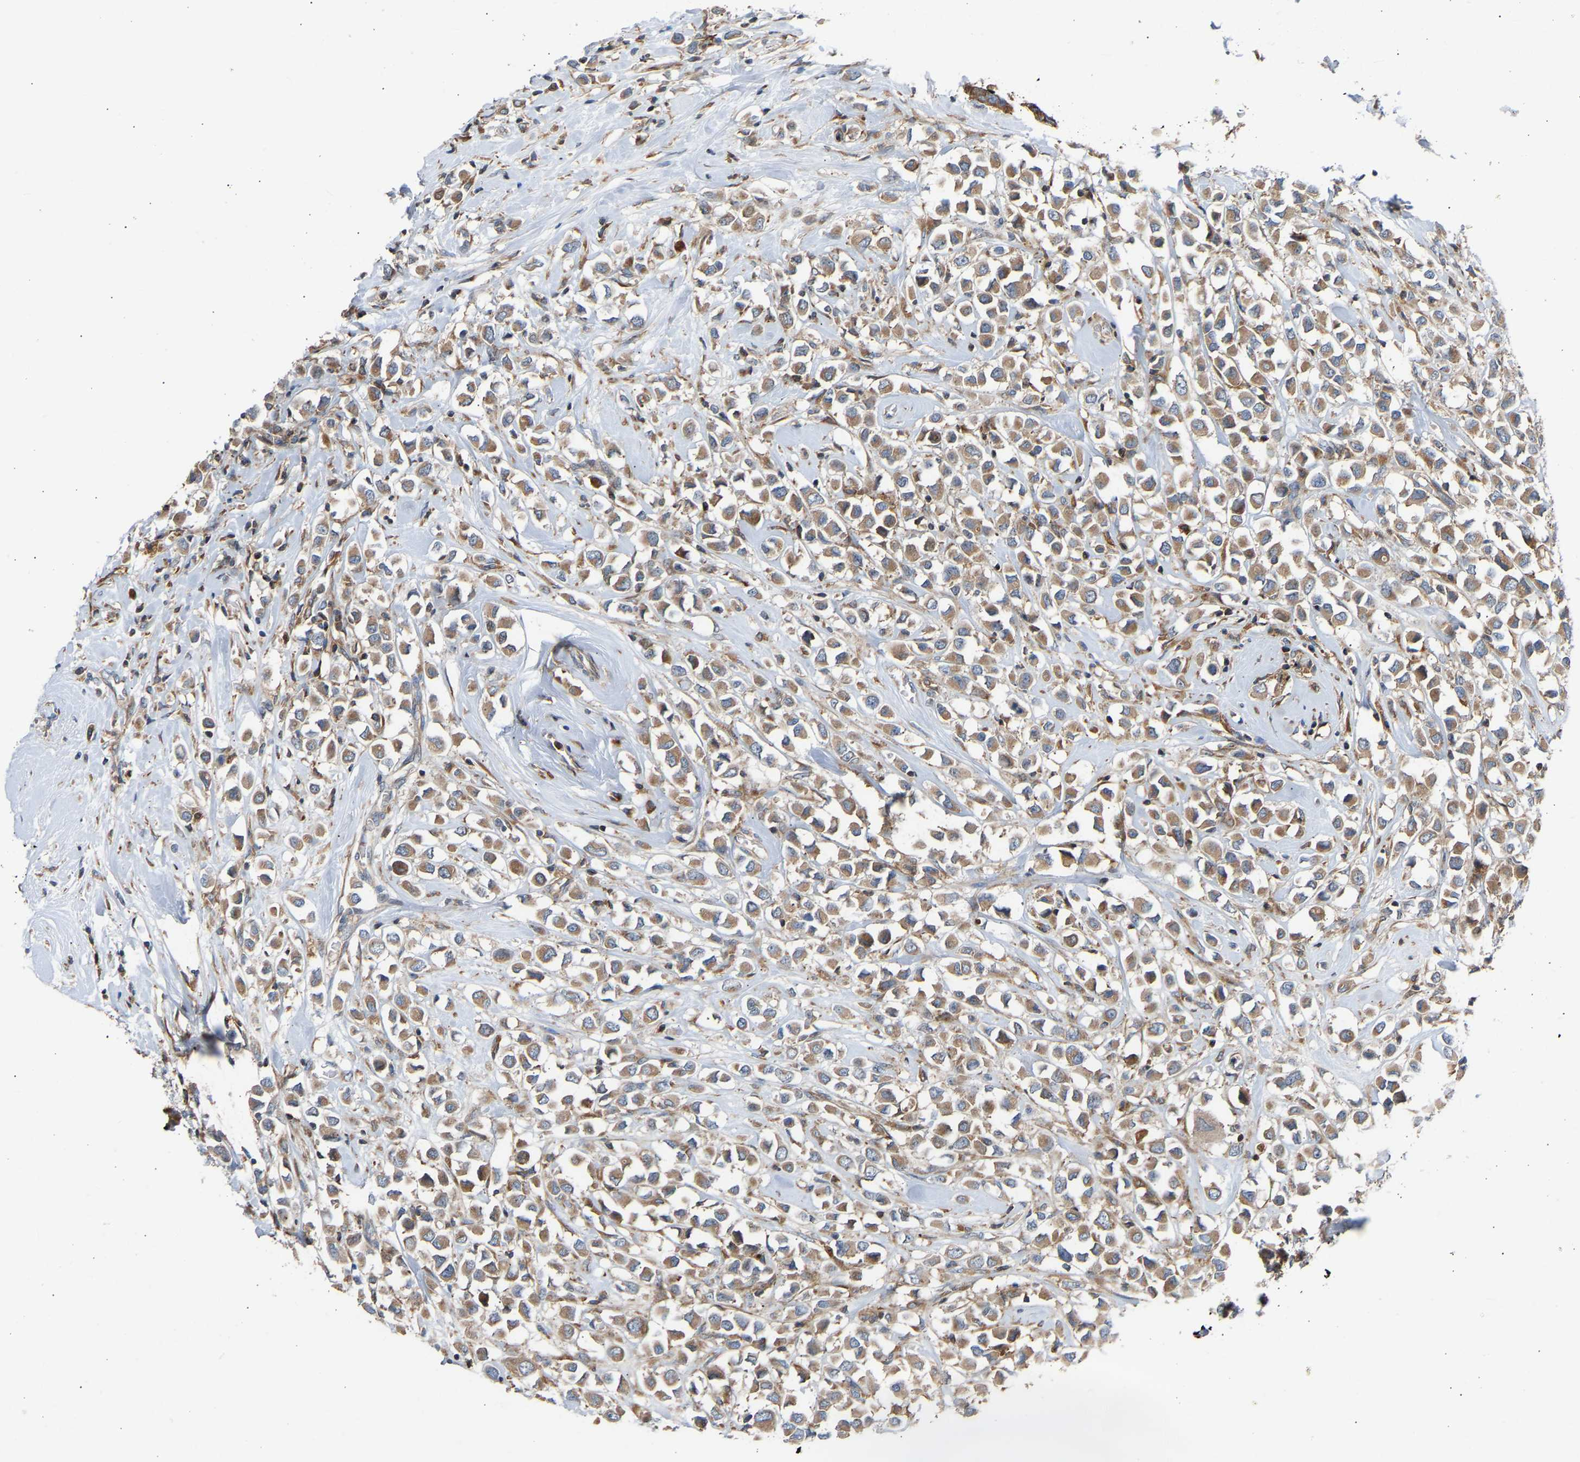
{"staining": {"intensity": "moderate", "quantity": ">75%", "location": "cytoplasmic/membranous"}, "tissue": "breast cancer", "cell_type": "Tumor cells", "image_type": "cancer", "snomed": [{"axis": "morphology", "description": "Duct carcinoma"}, {"axis": "topography", "description": "Breast"}], "caption": "This image demonstrates breast intraductal carcinoma stained with immunohistochemistry to label a protein in brown. The cytoplasmic/membranous of tumor cells show moderate positivity for the protein. Nuclei are counter-stained blue.", "gene": "GCN1", "patient": {"sex": "female", "age": 61}}